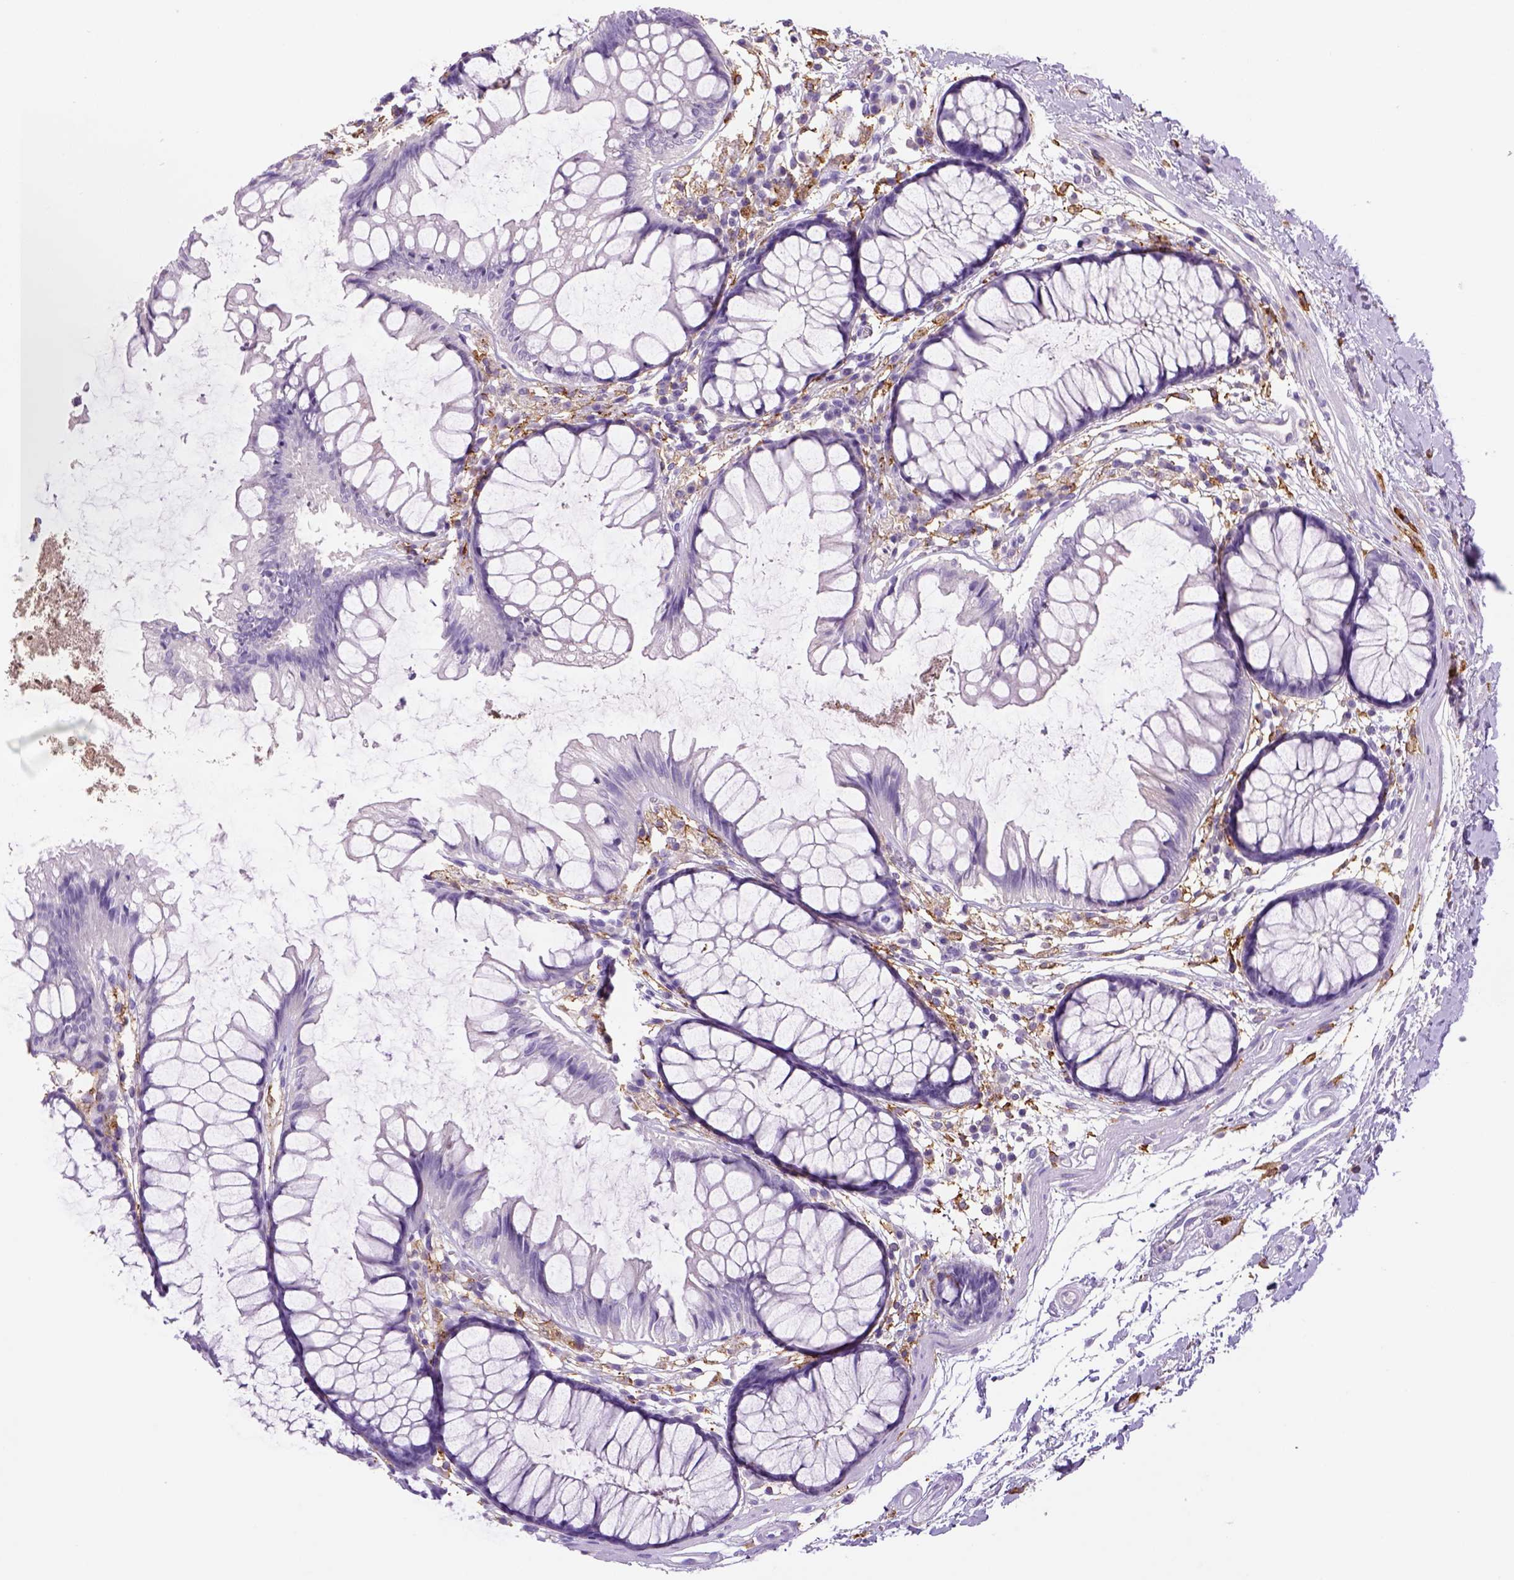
{"staining": {"intensity": "negative", "quantity": "none", "location": "none"}, "tissue": "colon", "cell_type": "Endothelial cells", "image_type": "normal", "snomed": [{"axis": "morphology", "description": "Normal tissue, NOS"}, {"axis": "morphology", "description": "Adenocarcinoma, NOS"}, {"axis": "topography", "description": "Colon"}], "caption": "This is an IHC image of normal human colon. There is no staining in endothelial cells.", "gene": "CD14", "patient": {"sex": "male", "age": 65}}